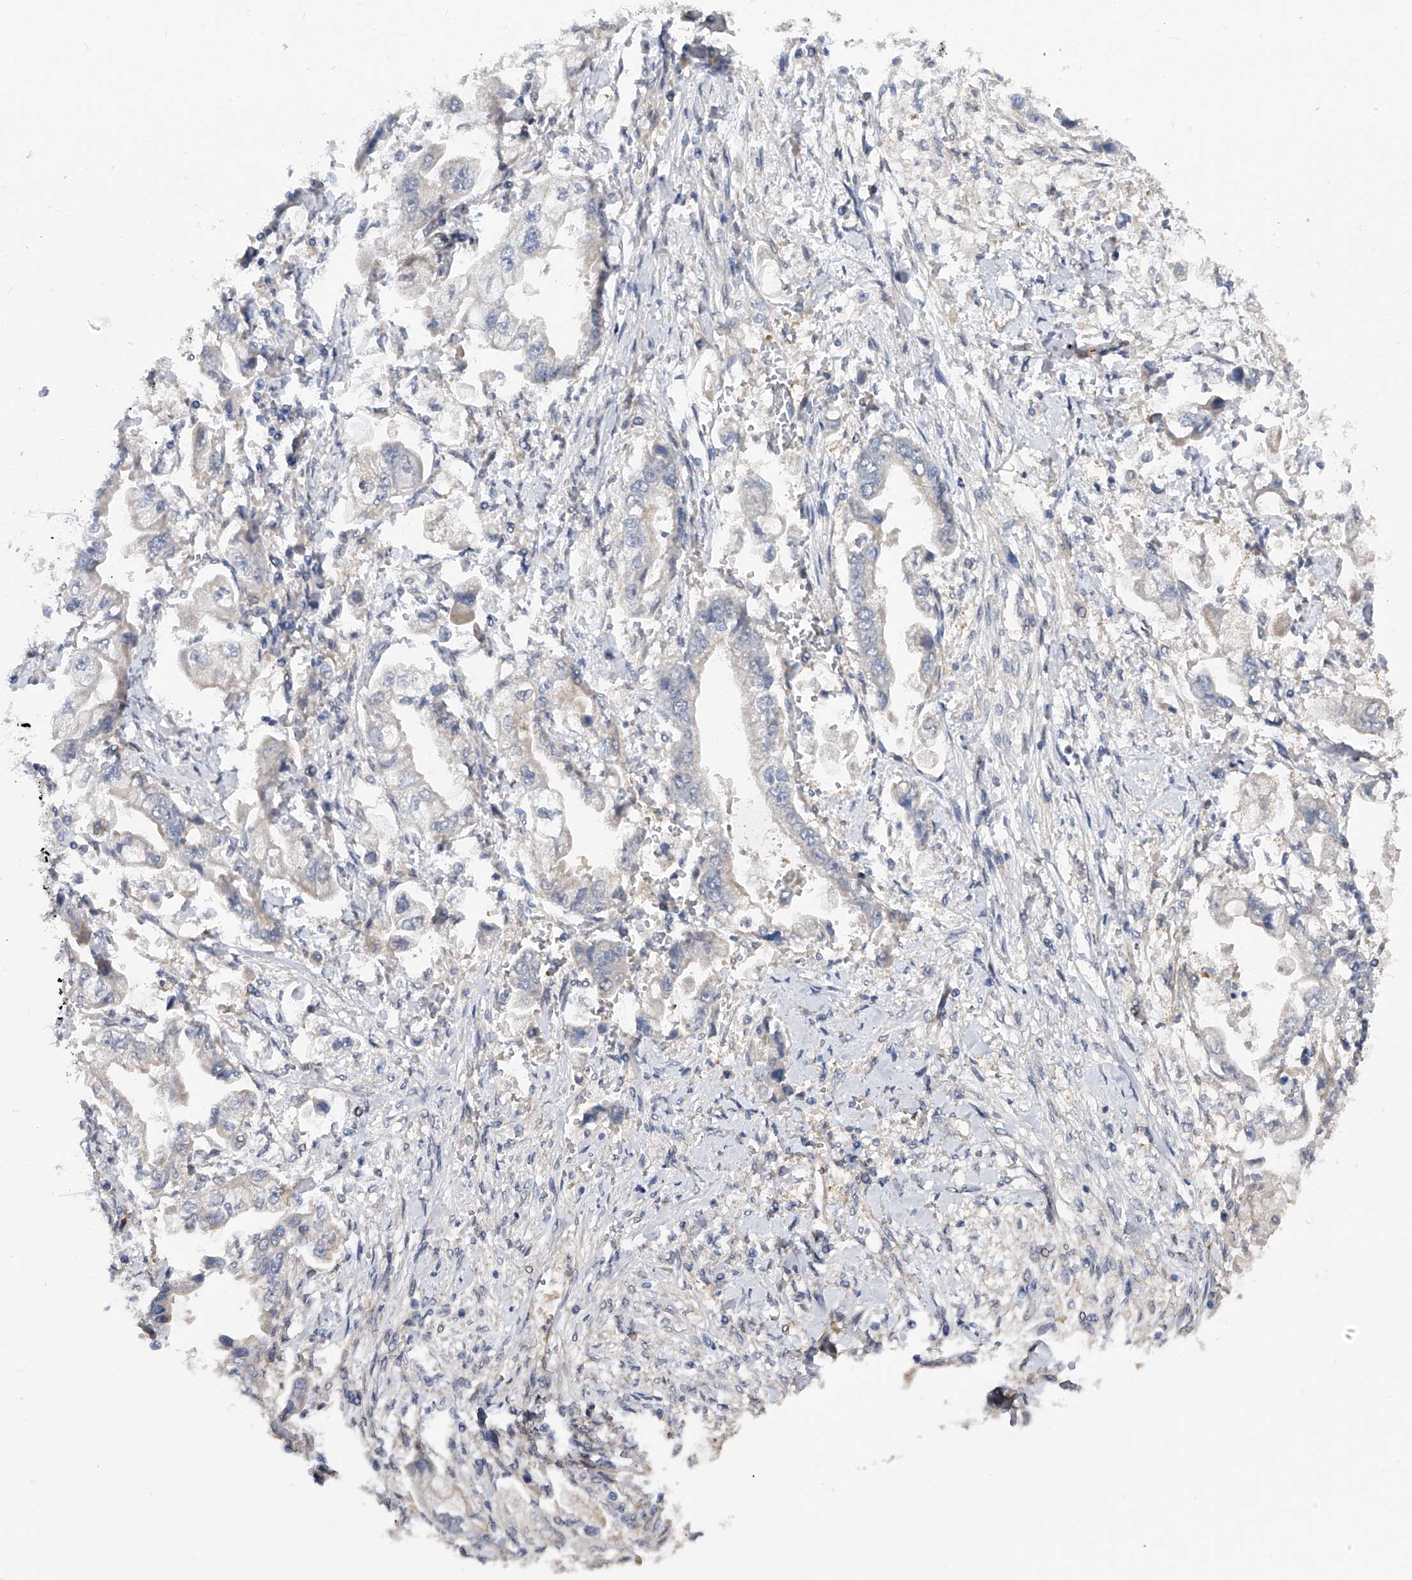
{"staining": {"intensity": "negative", "quantity": "none", "location": "none"}, "tissue": "stomach cancer", "cell_type": "Tumor cells", "image_type": "cancer", "snomed": [{"axis": "morphology", "description": "Adenocarcinoma, NOS"}, {"axis": "topography", "description": "Stomach"}], "caption": "High magnification brightfield microscopy of stomach cancer (adenocarcinoma) stained with DAB (3,3'-diaminobenzidine) (brown) and counterstained with hematoxylin (blue): tumor cells show no significant positivity. (Stains: DAB IHC with hematoxylin counter stain, Microscopy: brightfield microscopy at high magnification).", "gene": "PGM3", "patient": {"sex": "male", "age": 62}}